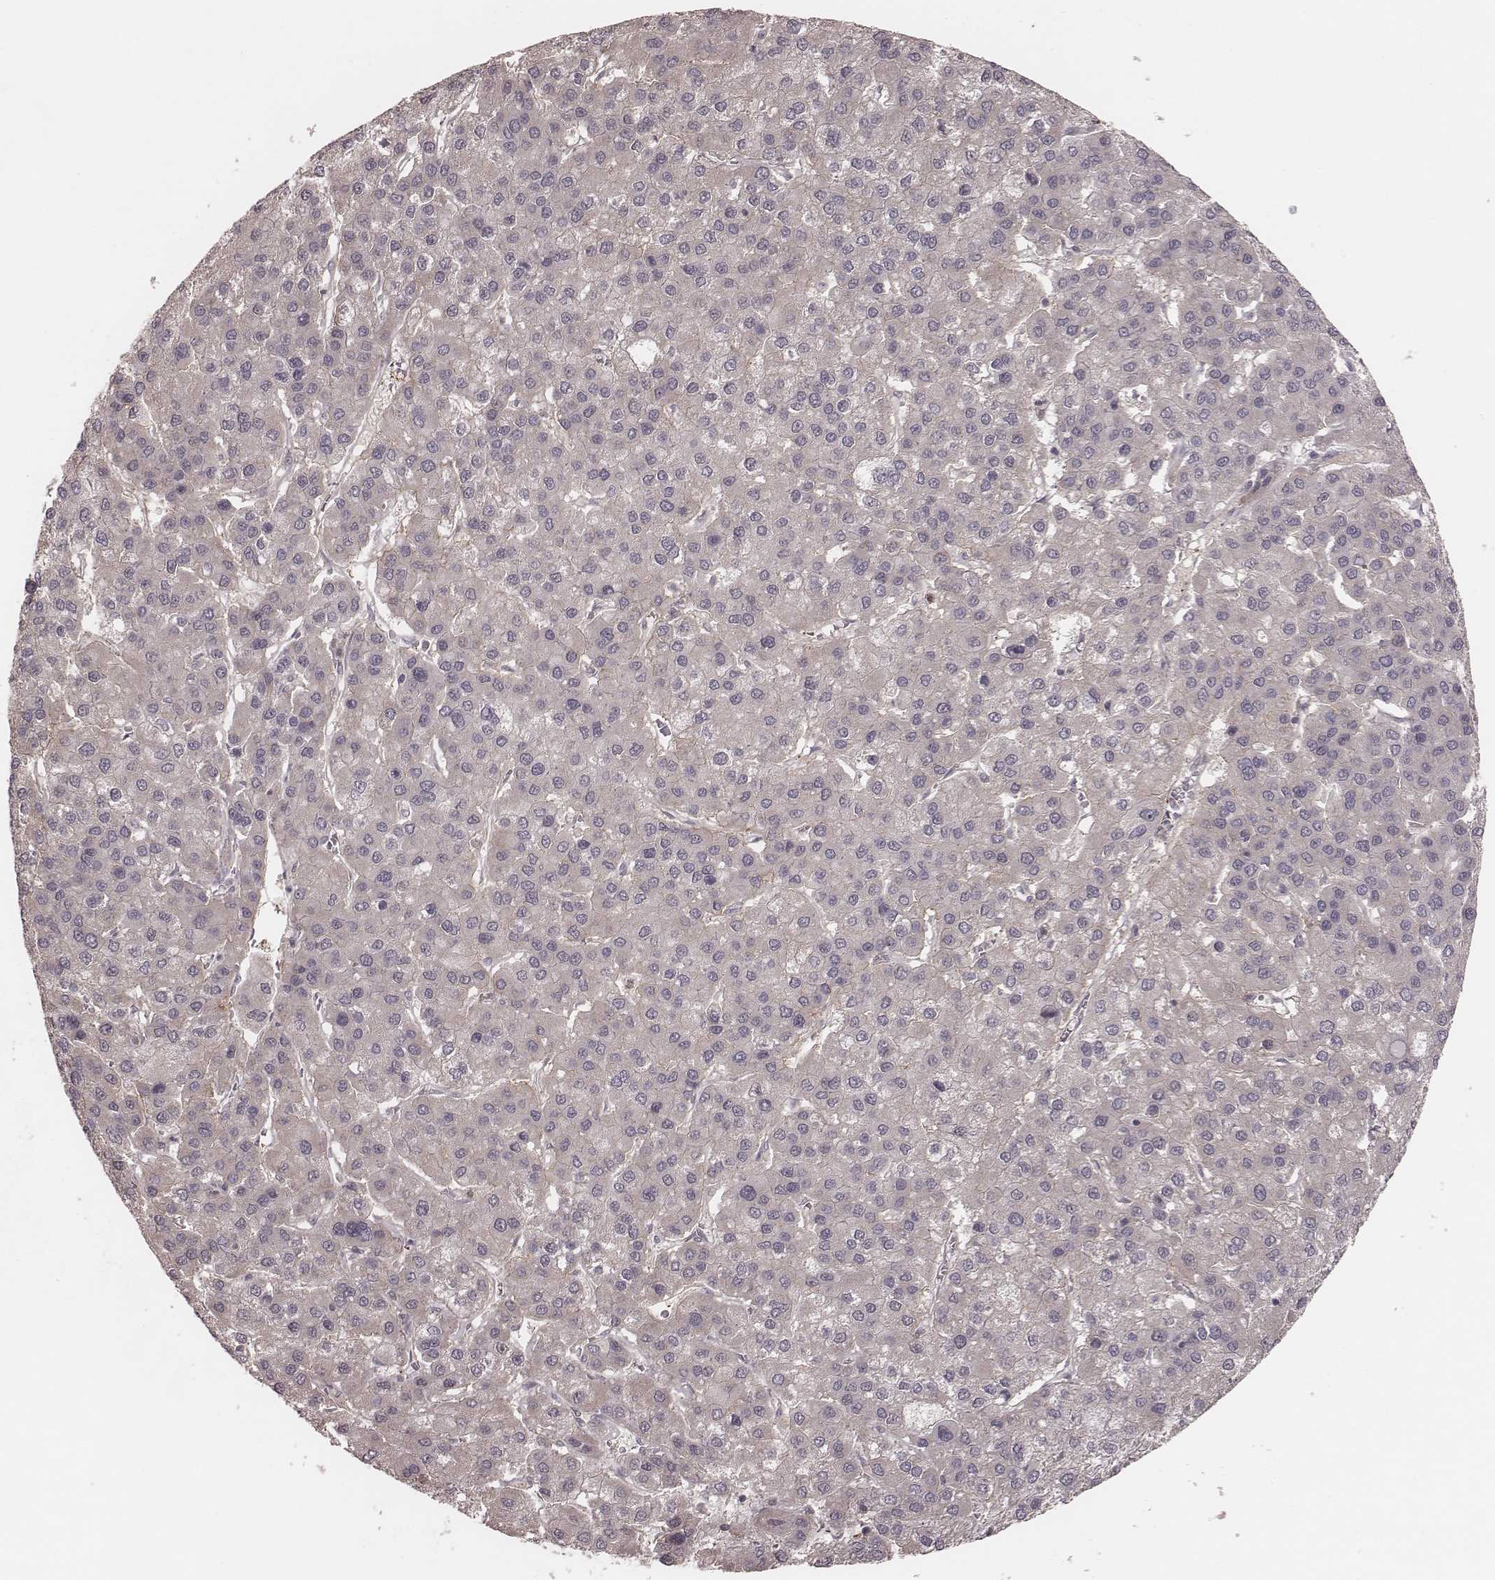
{"staining": {"intensity": "negative", "quantity": "none", "location": "none"}, "tissue": "liver cancer", "cell_type": "Tumor cells", "image_type": "cancer", "snomed": [{"axis": "morphology", "description": "Carcinoma, Hepatocellular, NOS"}, {"axis": "topography", "description": "Liver"}], "caption": "Immunohistochemical staining of liver hepatocellular carcinoma shows no significant staining in tumor cells.", "gene": "IL5", "patient": {"sex": "female", "age": 41}}